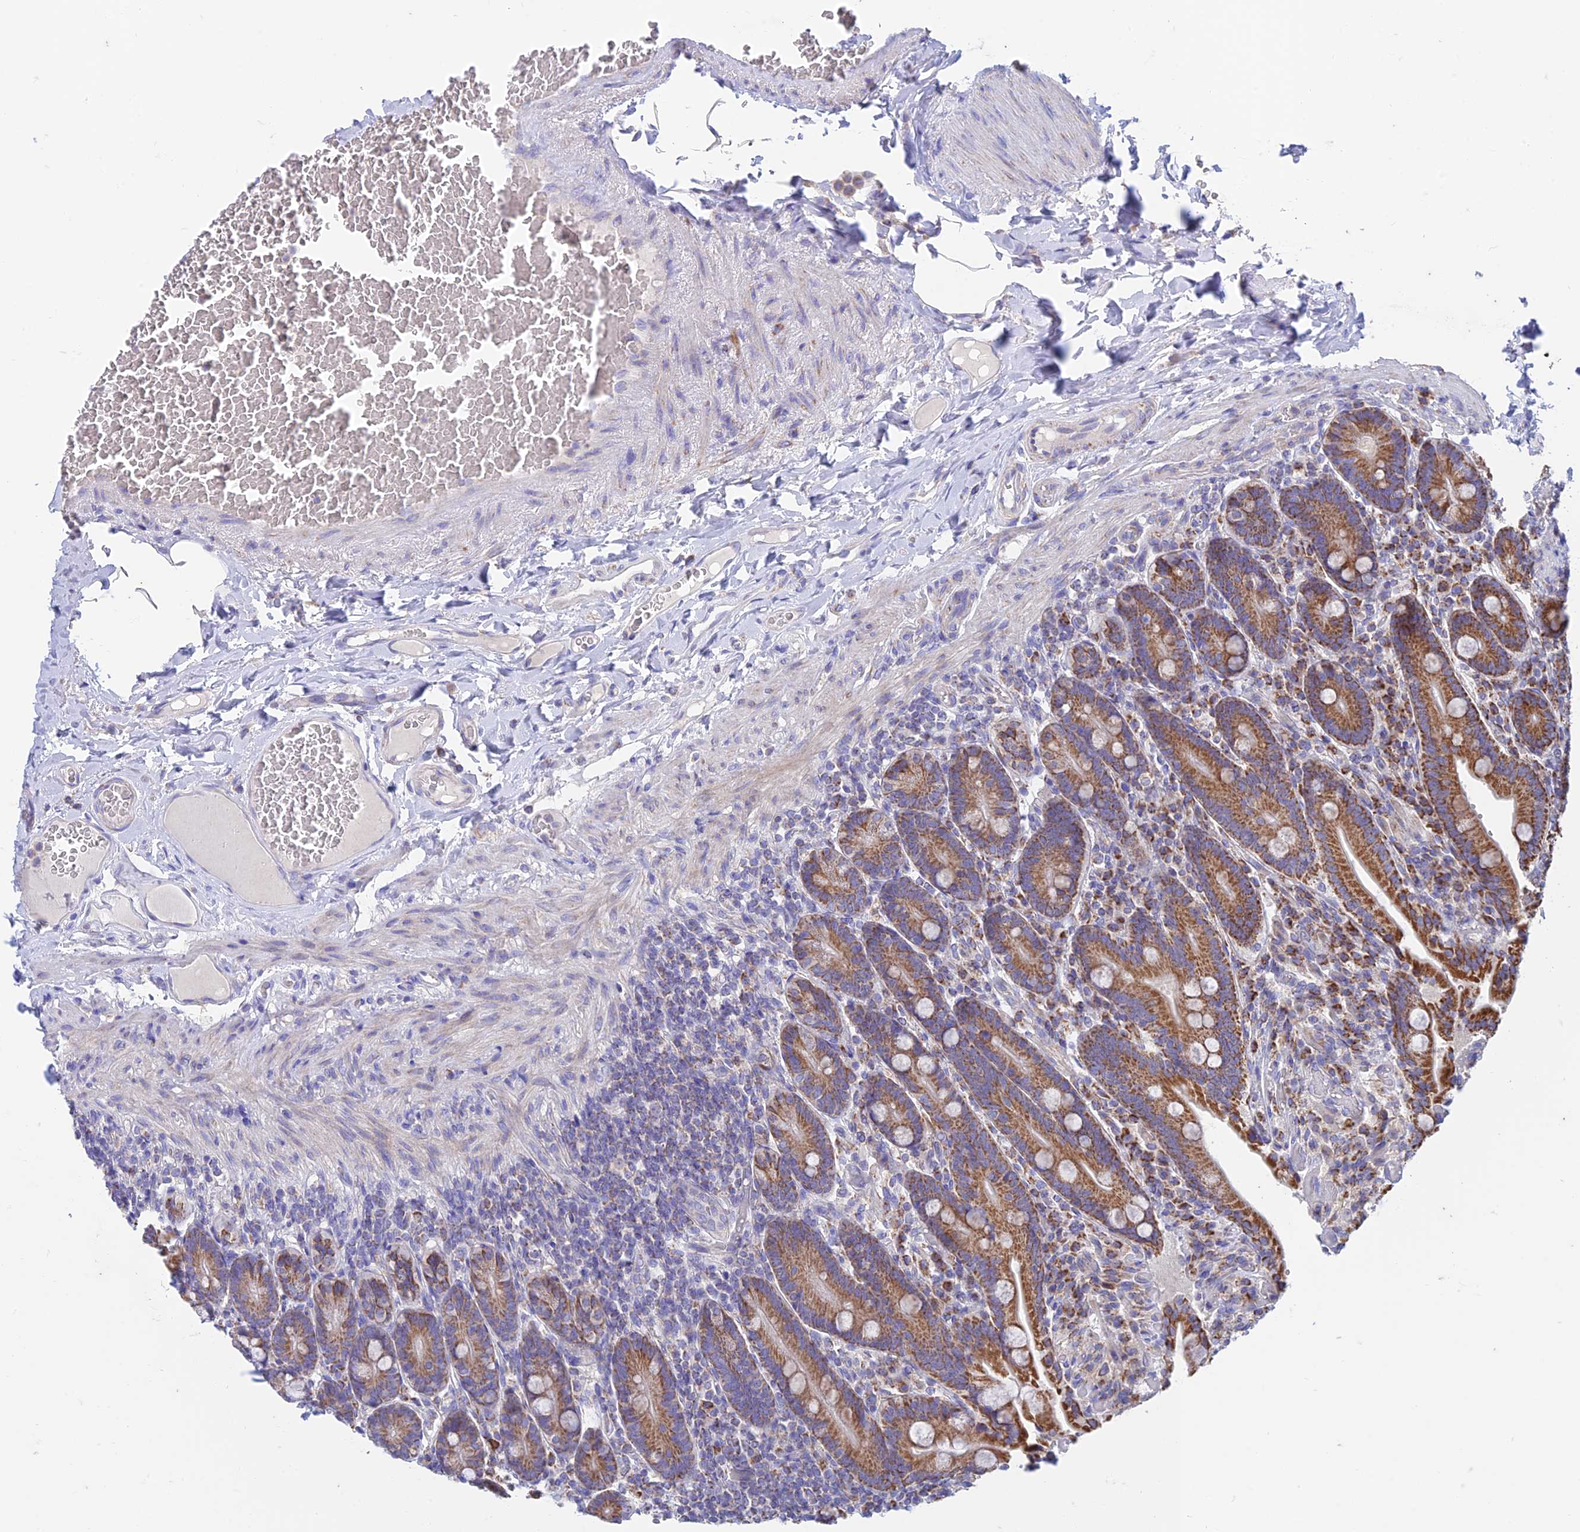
{"staining": {"intensity": "moderate", "quantity": ">75%", "location": "cytoplasmic/membranous"}, "tissue": "duodenum", "cell_type": "Glandular cells", "image_type": "normal", "snomed": [{"axis": "morphology", "description": "Normal tissue, NOS"}, {"axis": "topography", "description": "Duodenum"}], "caption": "Protein positivity by immunohistochemistry (IHC) displays moderate cytoplasmic/membranous staining in approximately >75% of glandular cells in unremarkable duodenum.", "gene": "ZNF181", "patient": {"sex": "female", "age": 62}}